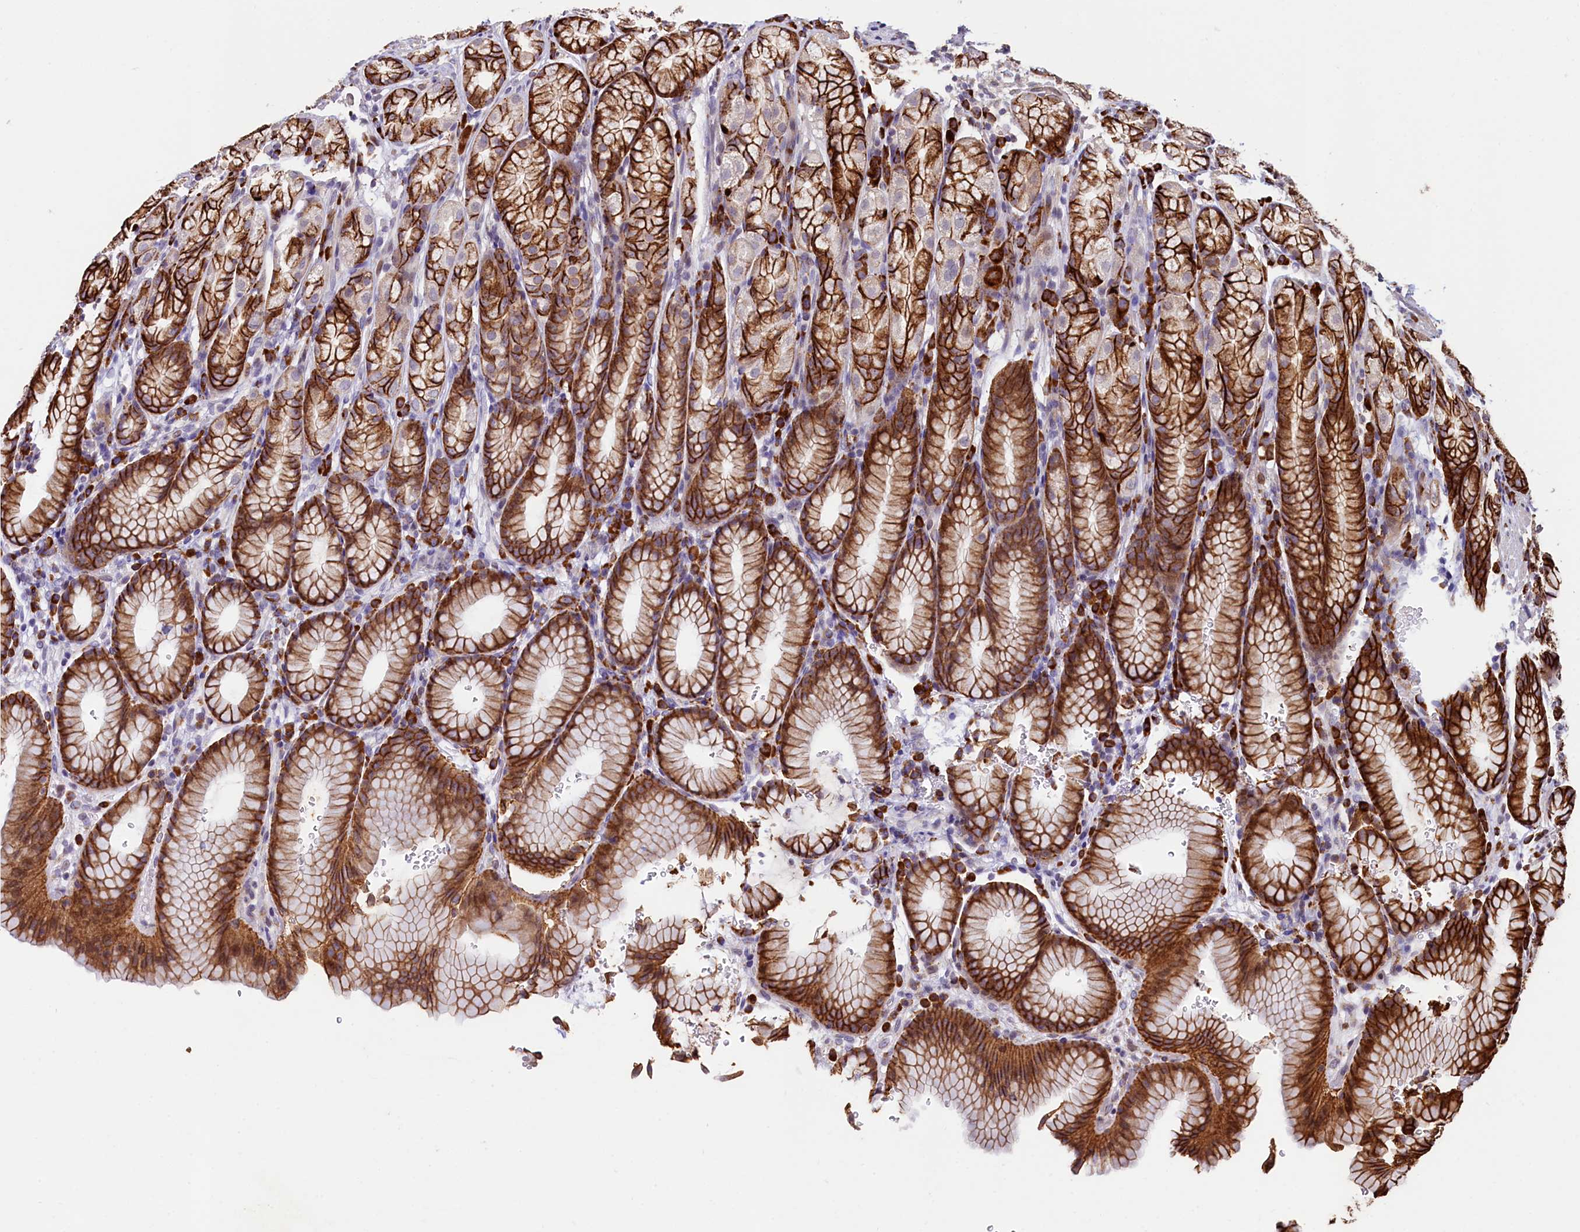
{"staining": {"intensity": "strong", "quantity": "25%-75%", "location": "cytoplasmic/membranous"}, "tissue": "stomach", "cell_type": "Glandular cells", "image_type": "normal", "snomed": [{"axis": "morphology", "description": "Normal tissue, NOS"}, {"axis": "topography", "description": "Stomach"}], "caption": "Immunohistochemical staining of benign stomach demonstrates 25%-75% levels of strong cytoplasmic/membranous protein positivity in about 25%-75% of glandular cells. The staining was performed using DAB (3,3'-diaminobenzidine), with brown indicating positive protein expression. Nuclei are stained blue with hematoxylin.", "gene": "C5orf15", "patient": {"sex": "male", "age": 42}}